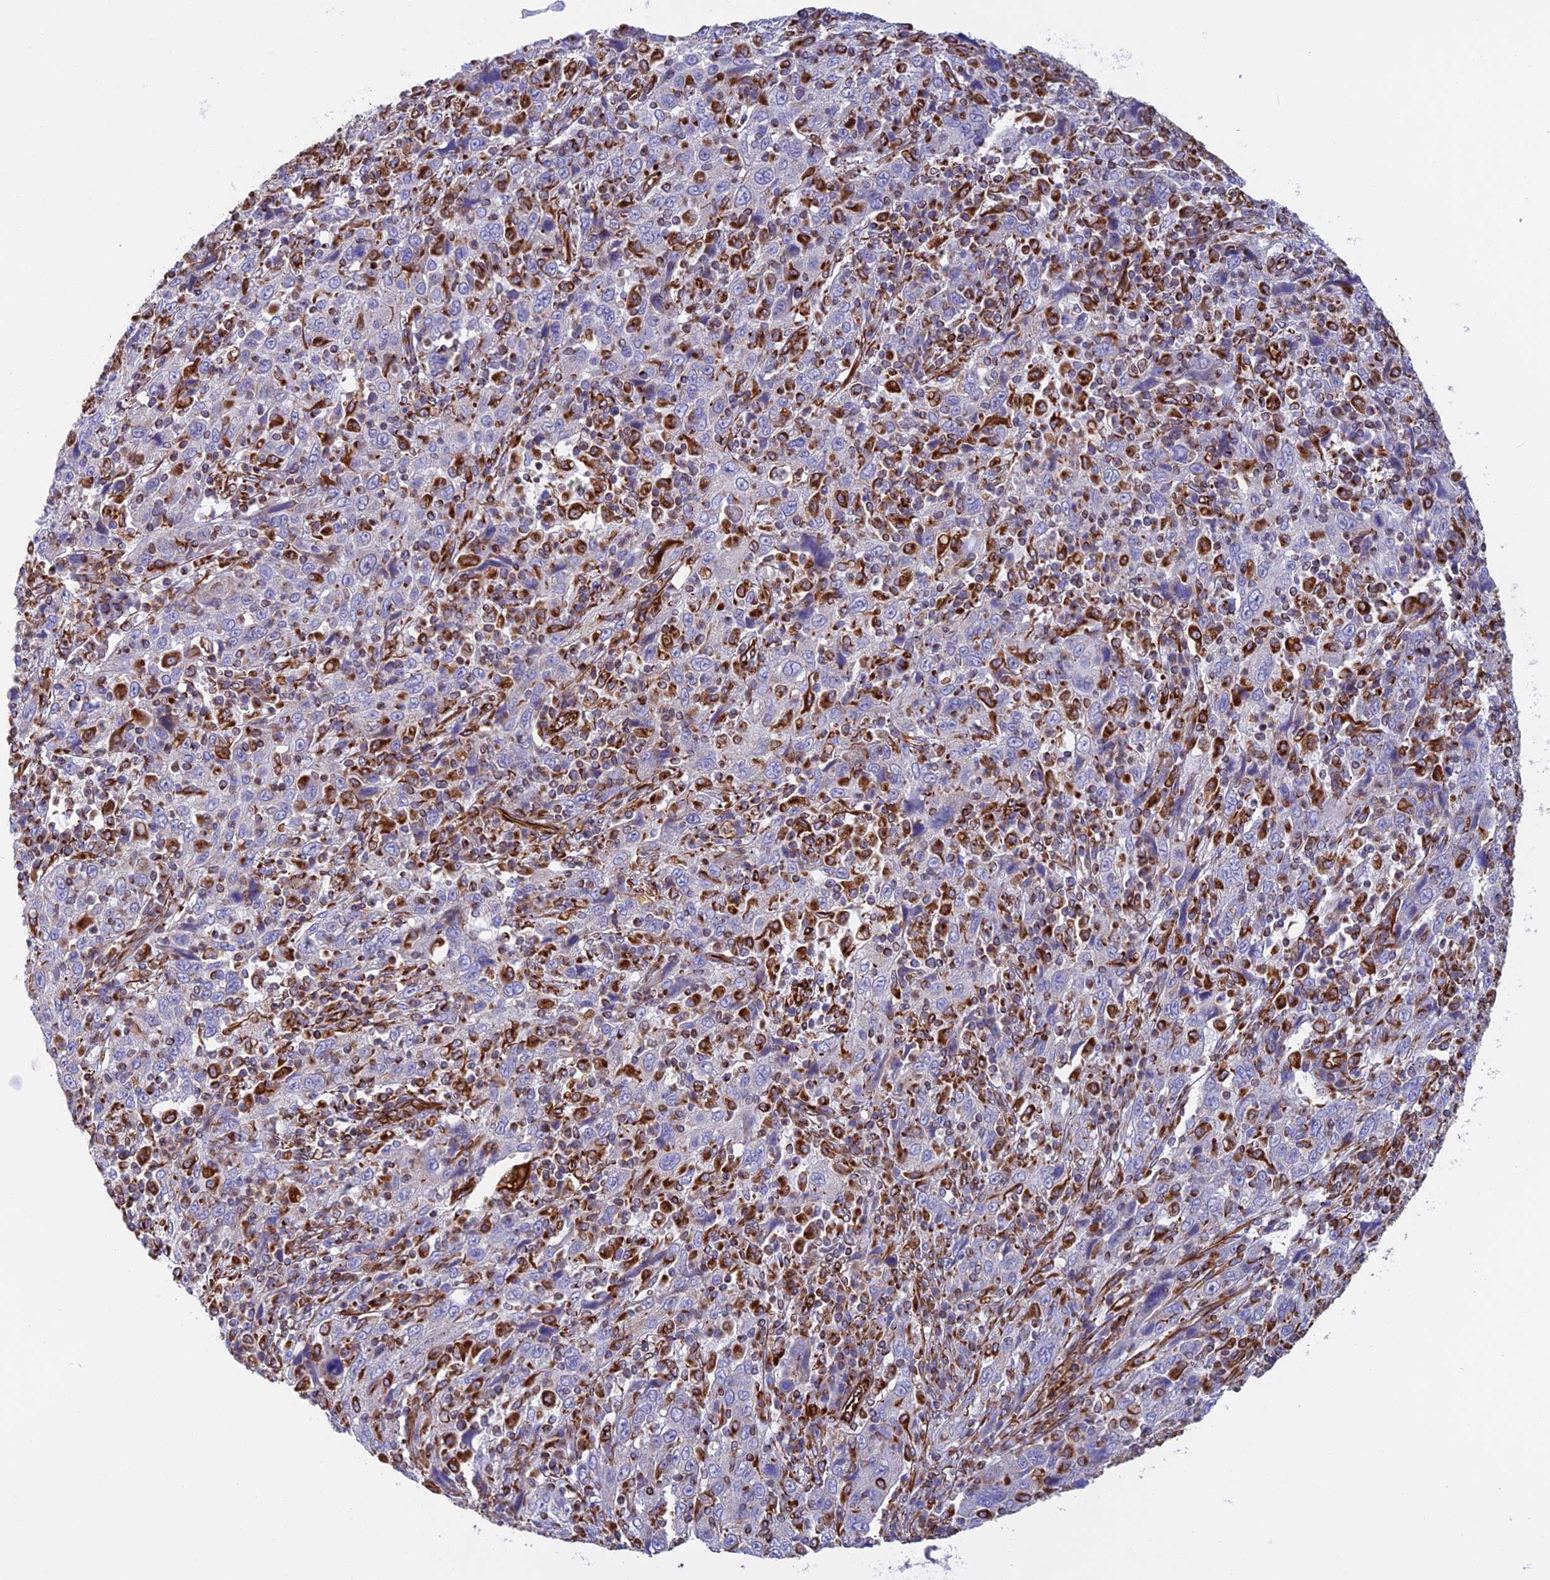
{"staining": {"intensity": "strong", "quantity": "<25%", "location": "cytoplasmic/membranous"}, "tissue": "cervical cancer", "cell_type": "Tumor cells", "image_type": "cancer", "snomed": [{"axis": "morphology", "description": "Squamous cell carcinoma, NOS"}, {"axis": "topography", "description": "Cervix"}], "caption": "Immunohistochemical staining of human cervical cancer (squamous cell carcinoma) reveals medium levels of strong cytoplasmic/membranous expression in approximately <25% of tumor cells. The staining was performed using DAB (3,3'-diaminobenzidine) to visualize the protein expression in brown, while the nuclei were stained in blue with hematoxylin (Magnification: 20x).", "gene": "FBXL20", "patient": {"sex": "female", "age": 46}}